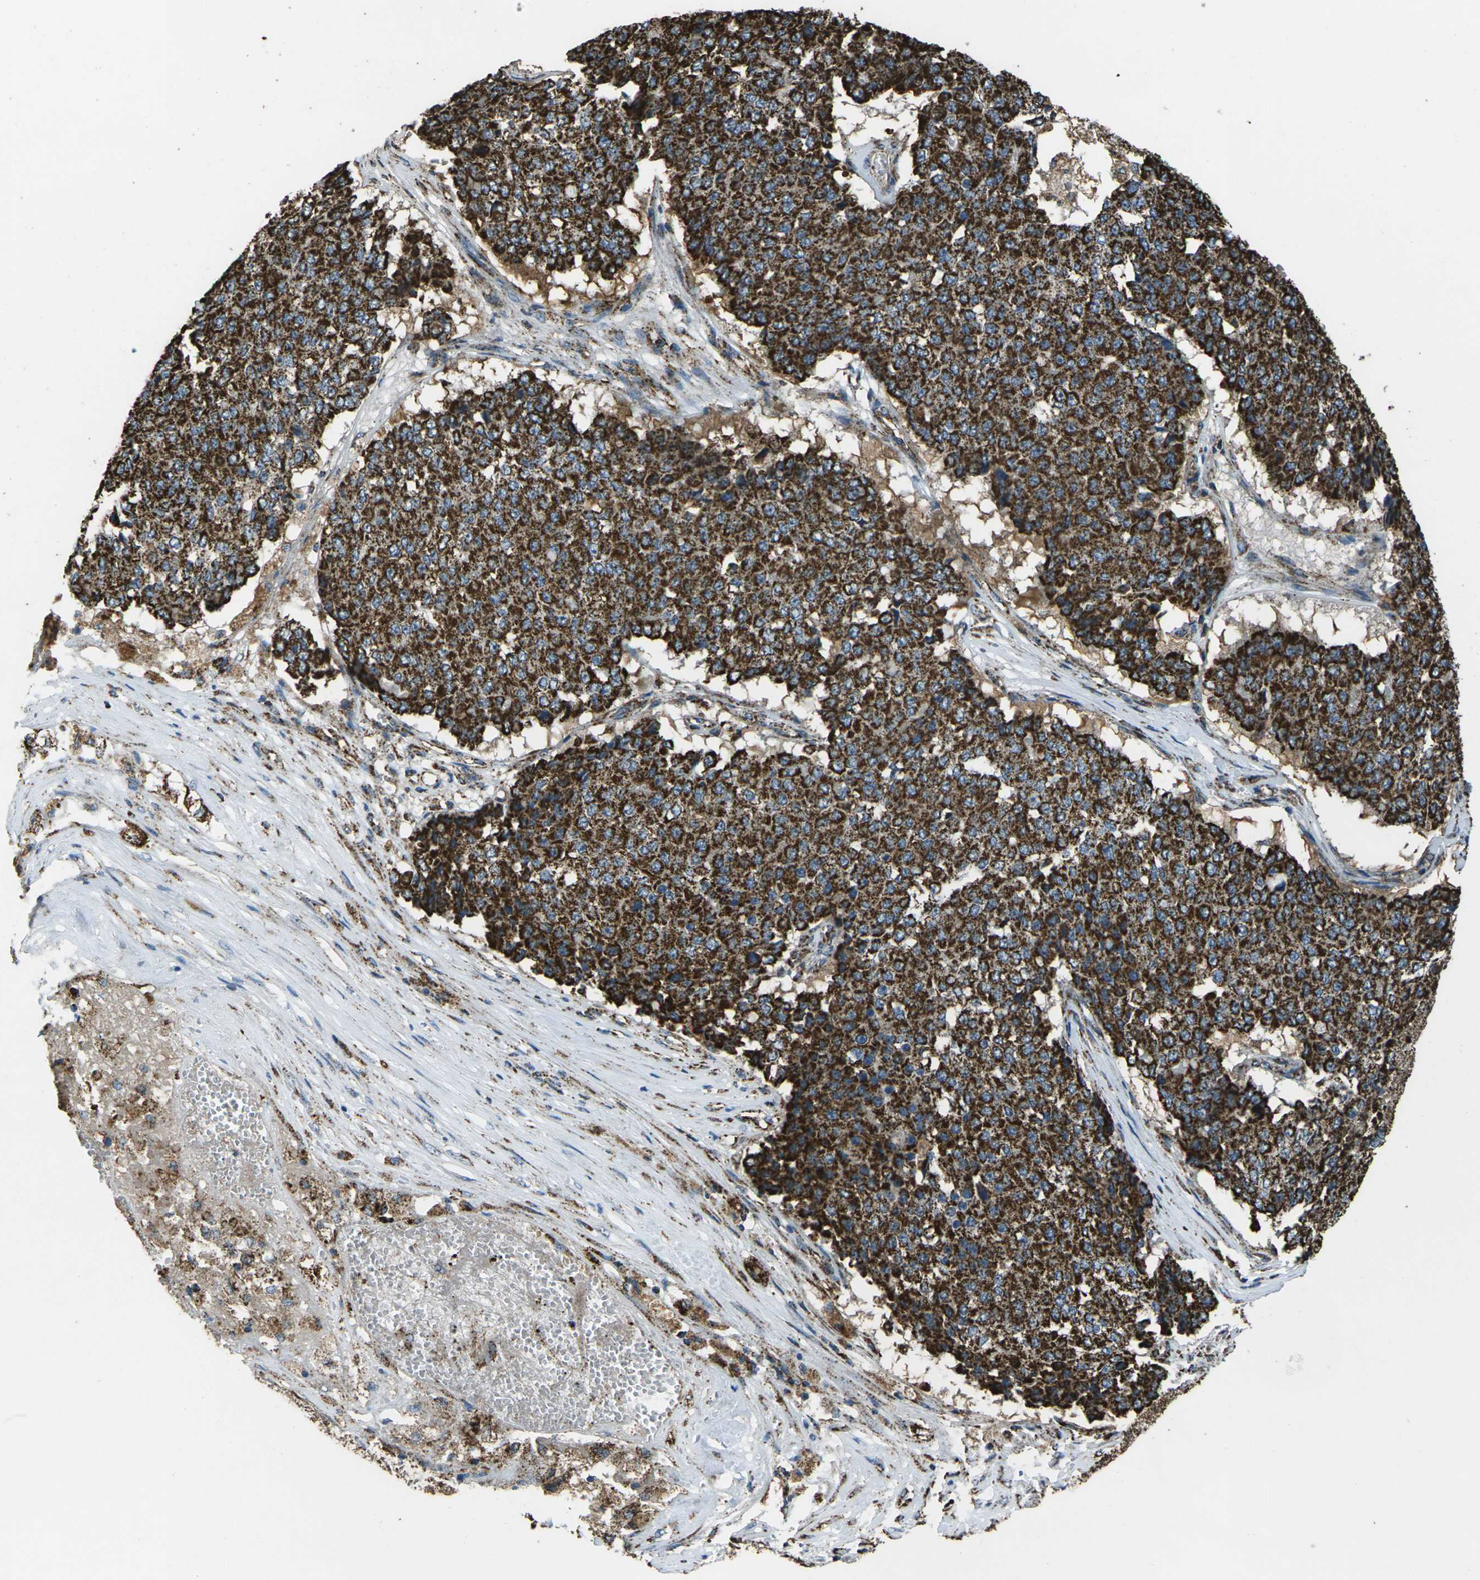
{"staining": {"intensity": "strong", "quantity": ">75%", "location": "cytoplasmic/membranous"}, "tissue": "pancreatic cancer", "cell_type": "Tumor cells", "image_type": "cancer", "snomed": [{"axis": "morphology", "description": "Adenocarcinoma, NOS"}, {"axis": "topography", "description": "Pancreas"}], "caption": "Protein staining by IHC demonstrates strong cytoplasmic/membranous positivity in approximately >75% of tumor cells in pancreatic adenocarcinoma. (DAB (3,3'-diaminobenzidine) = brown stain, brightfield microscopy at high magnification).", "gene": "KLHL5", "patient": {"sex": "male", "age": 50}}